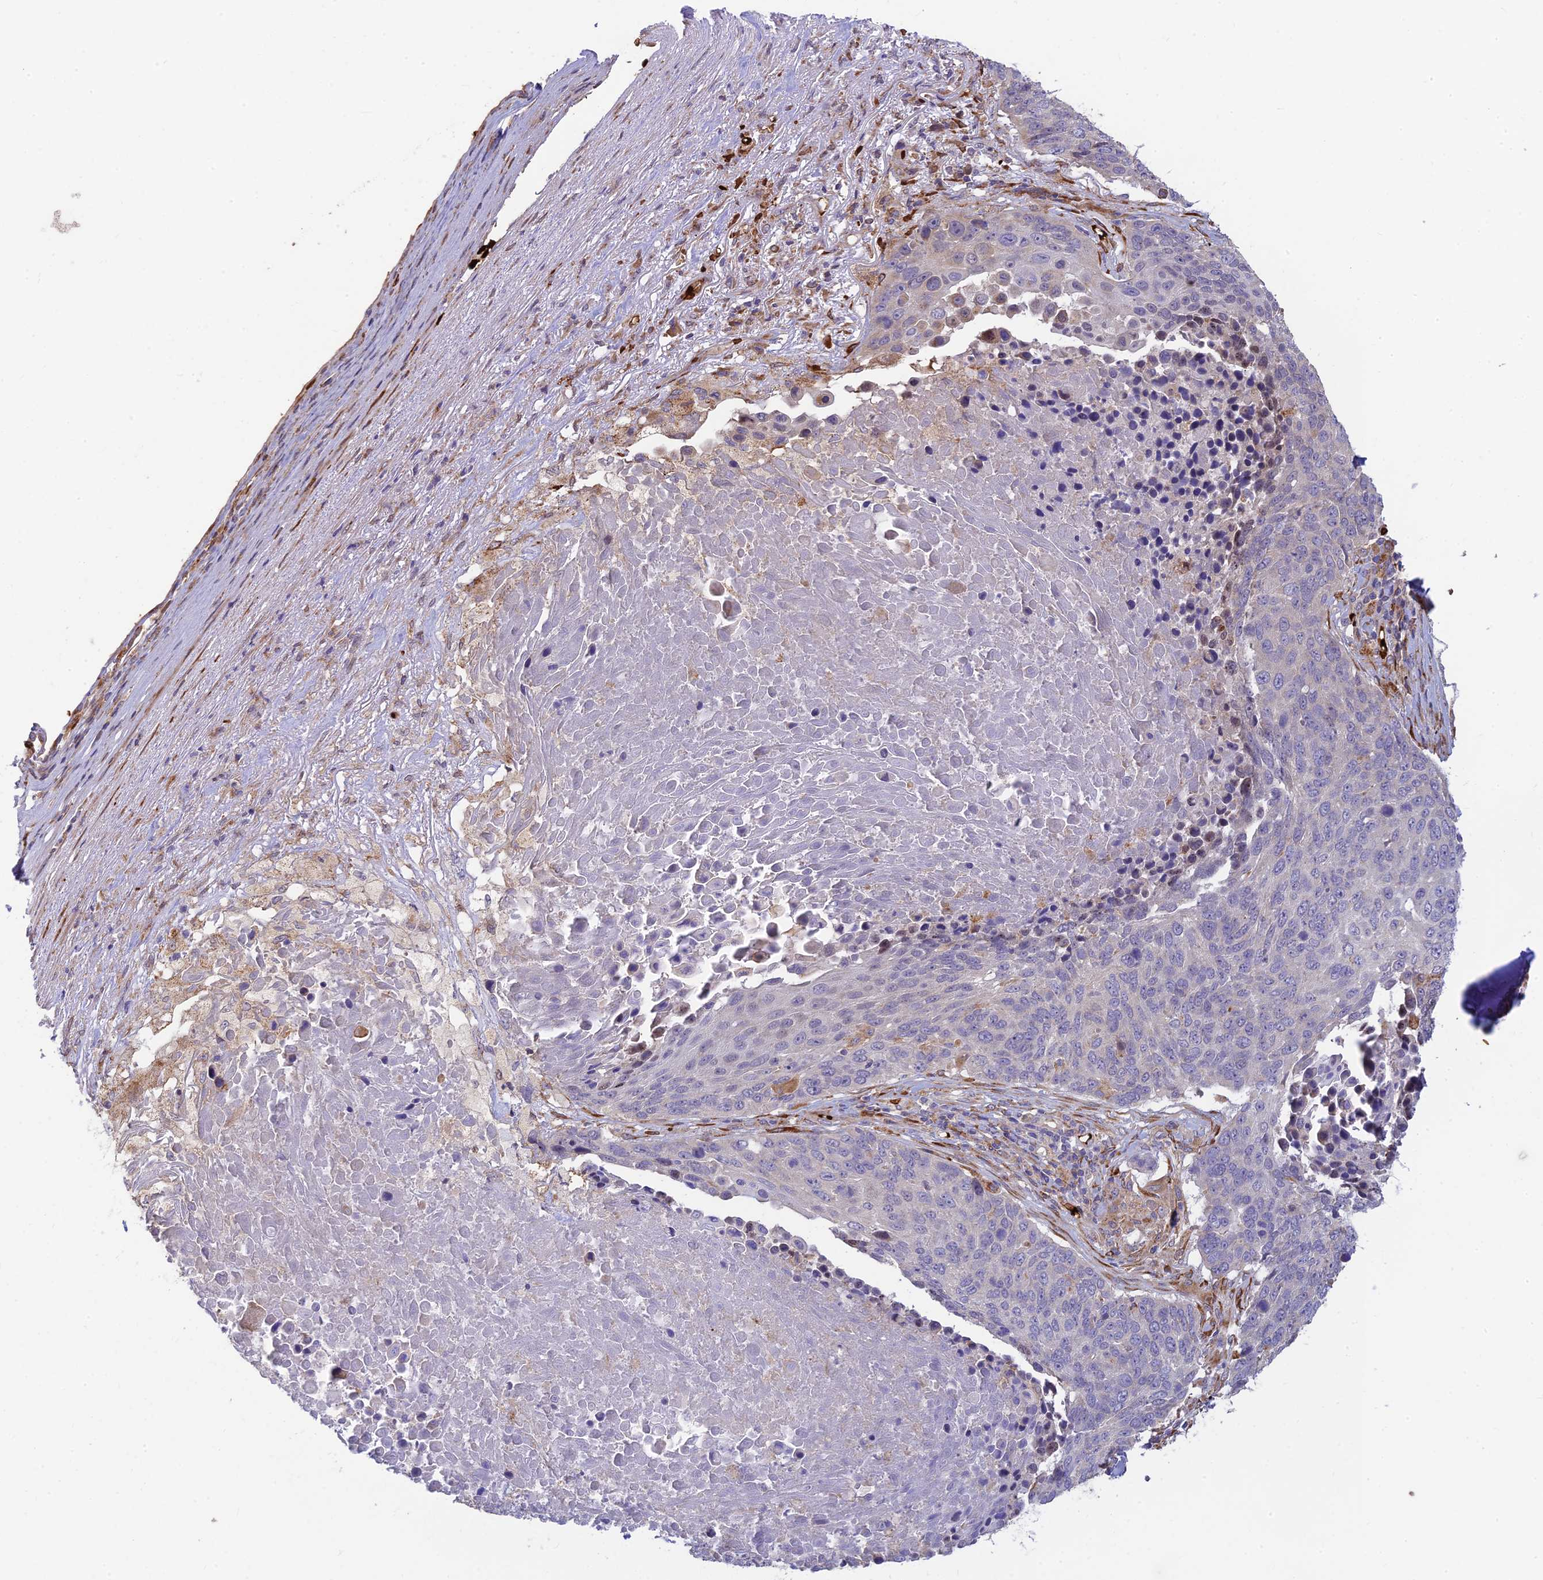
{"staining": {"intensity": "weak", "quantity": "<25%", "location": "cytoplasmic/membranous"}, "tissue": "lung cancer", "cell_type": "Tumor cells", "image_type": "cancer", "snomed": [{"axis": "morphology", "description": "Normal tissue, NOS"}, {"axis": "morphology", "description": "Squamous cell carcinoma, NOS"}, {"axis": "topography", "description": "Lymph node"}, {"axis": "topography", "description": "Lung"}], "caption": "Squamous cell carcinoma (lung) stained for a protein using immunohistochemistry demonstrates no staining tumor cells.", "gene": "UFSP2", "patient": {"sex": "male", "age": 66}}